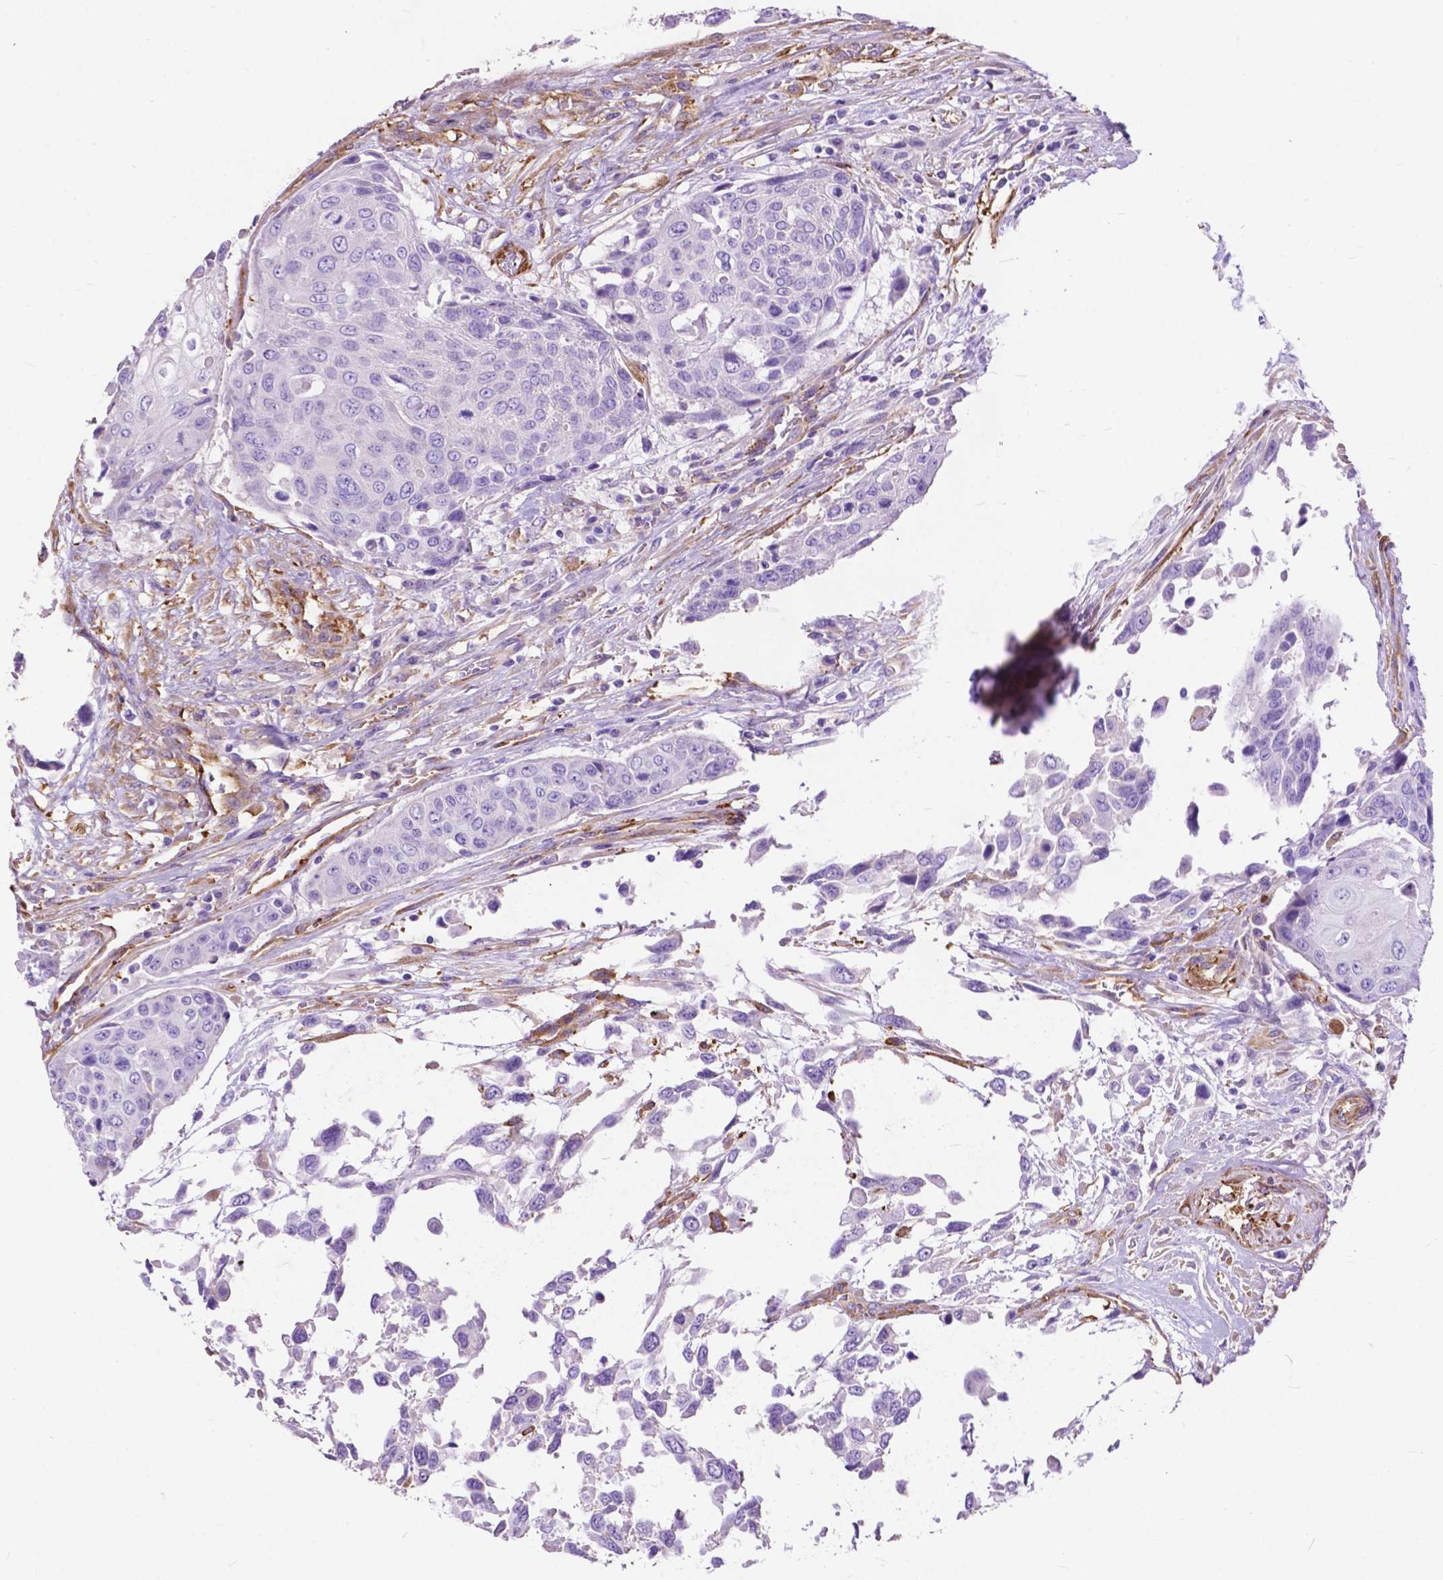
{"staining": {"intensity": "negative", "quantity": "none", "location": "none"}, "tissue": "urothelial cancer", "cell_type": "Tumor cells", "image_type": "cancer", "snomed": [{"axis": "morphology", "description": "Urothelial carcinoma, High grade"}, {"axis": "topography", "description": "Urinary bladder"}], "caption": "Immunohistochemistry (IHC) of human urothelial cancer shows no positivity in tumor cells.", "gene": "PCDHA12", "patient": {"sex": "female", "age": 70}}